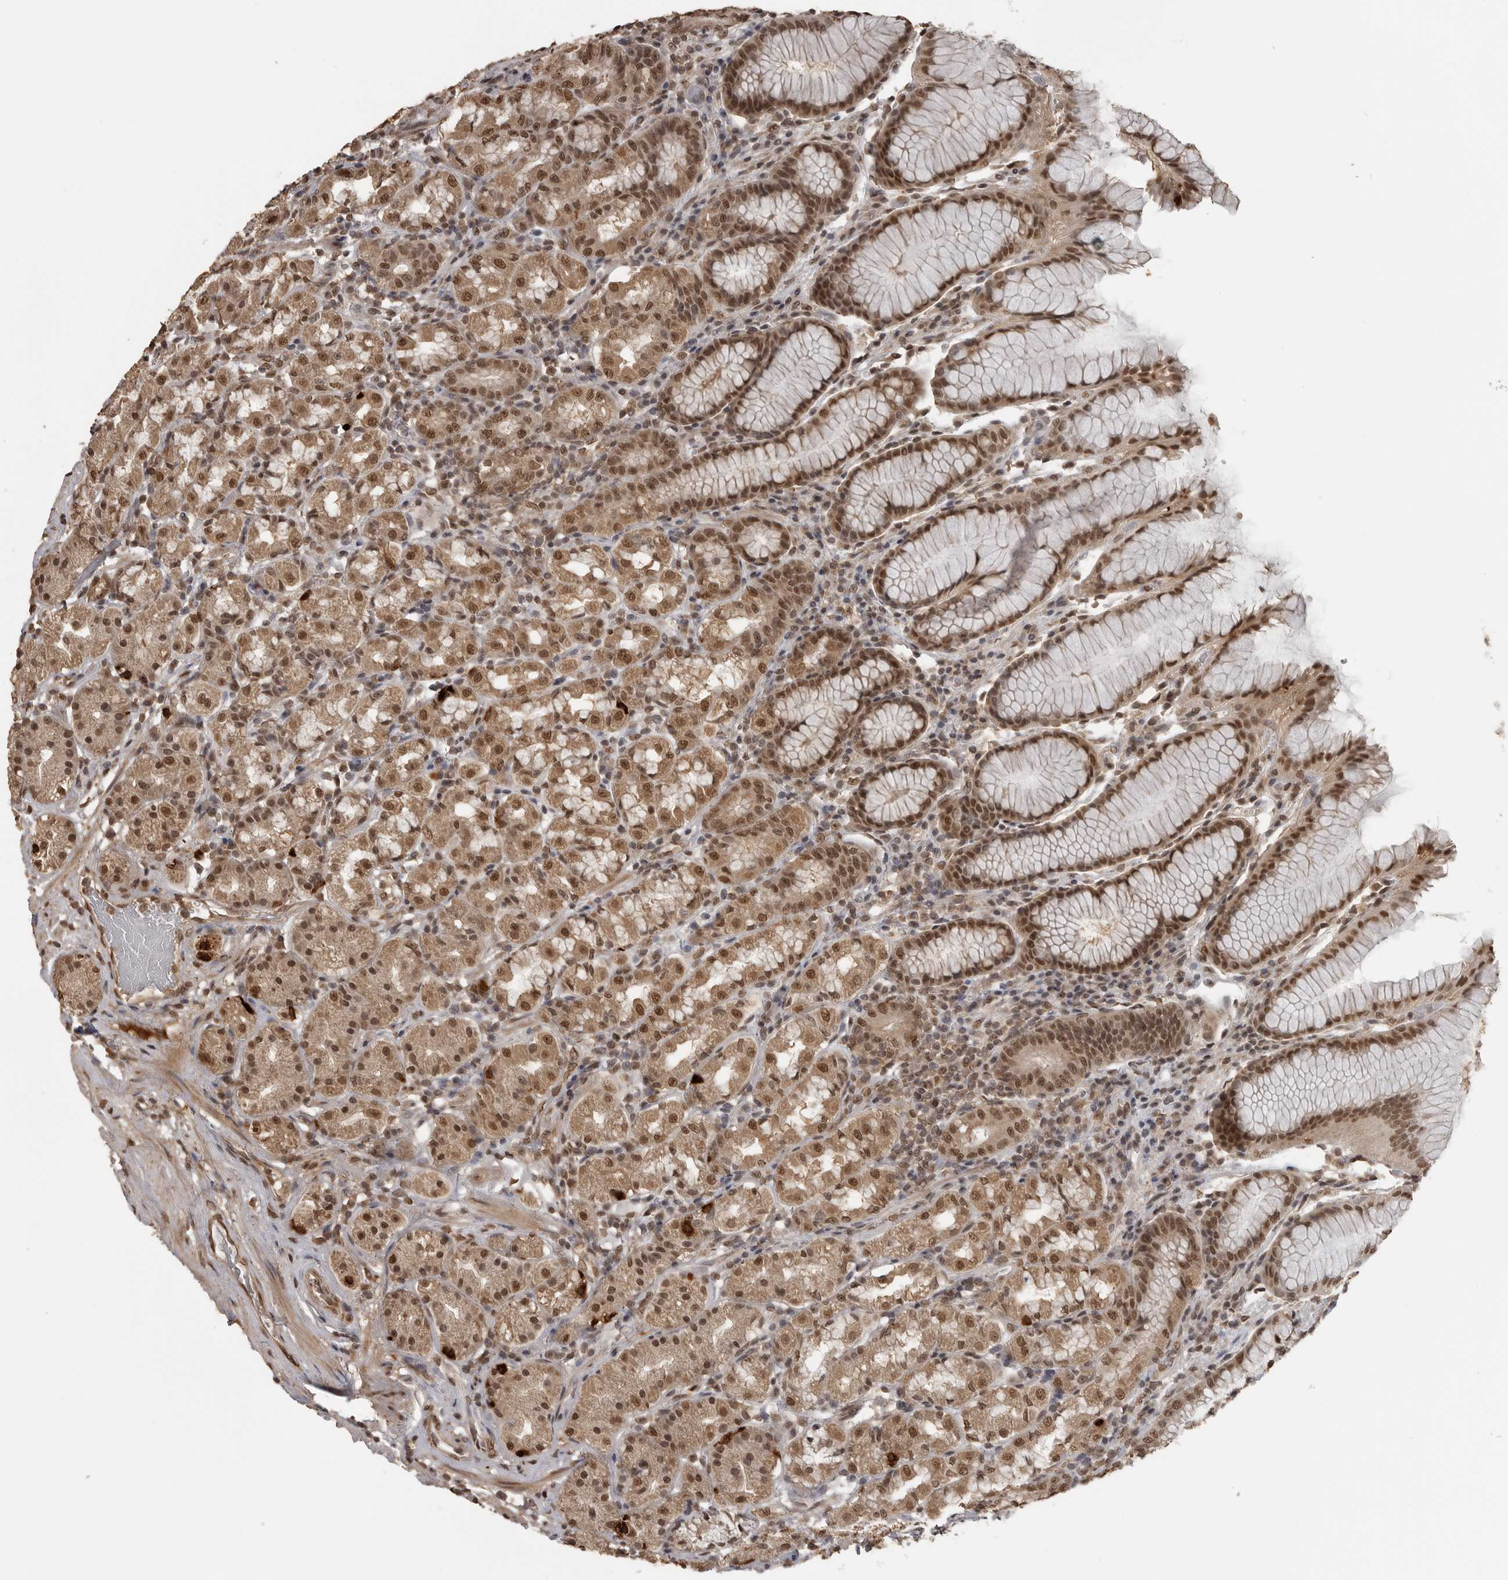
{"staining": {"intensity": "strong", "quantity": ">75%", "location": "cytoplasmic/membranous,nuclear"}, "tissue": "stomach", "cell_type": "Glandular cells", "image_type": "normal", "snomed": [{"axis": "morphology", "description": "Normal tissue, NOS"}, {"axis": "topography", "description": "Stomach, lower"}], "caption": "Strong cytoplasmic/membranous,nuclear positivity for a protein is identified in approximately >75% of glandular cells of benign stomach using immunohistochemistry (IHC).", "gene": "CLOCK", "patient": {"sex": "female", "age": 56}}